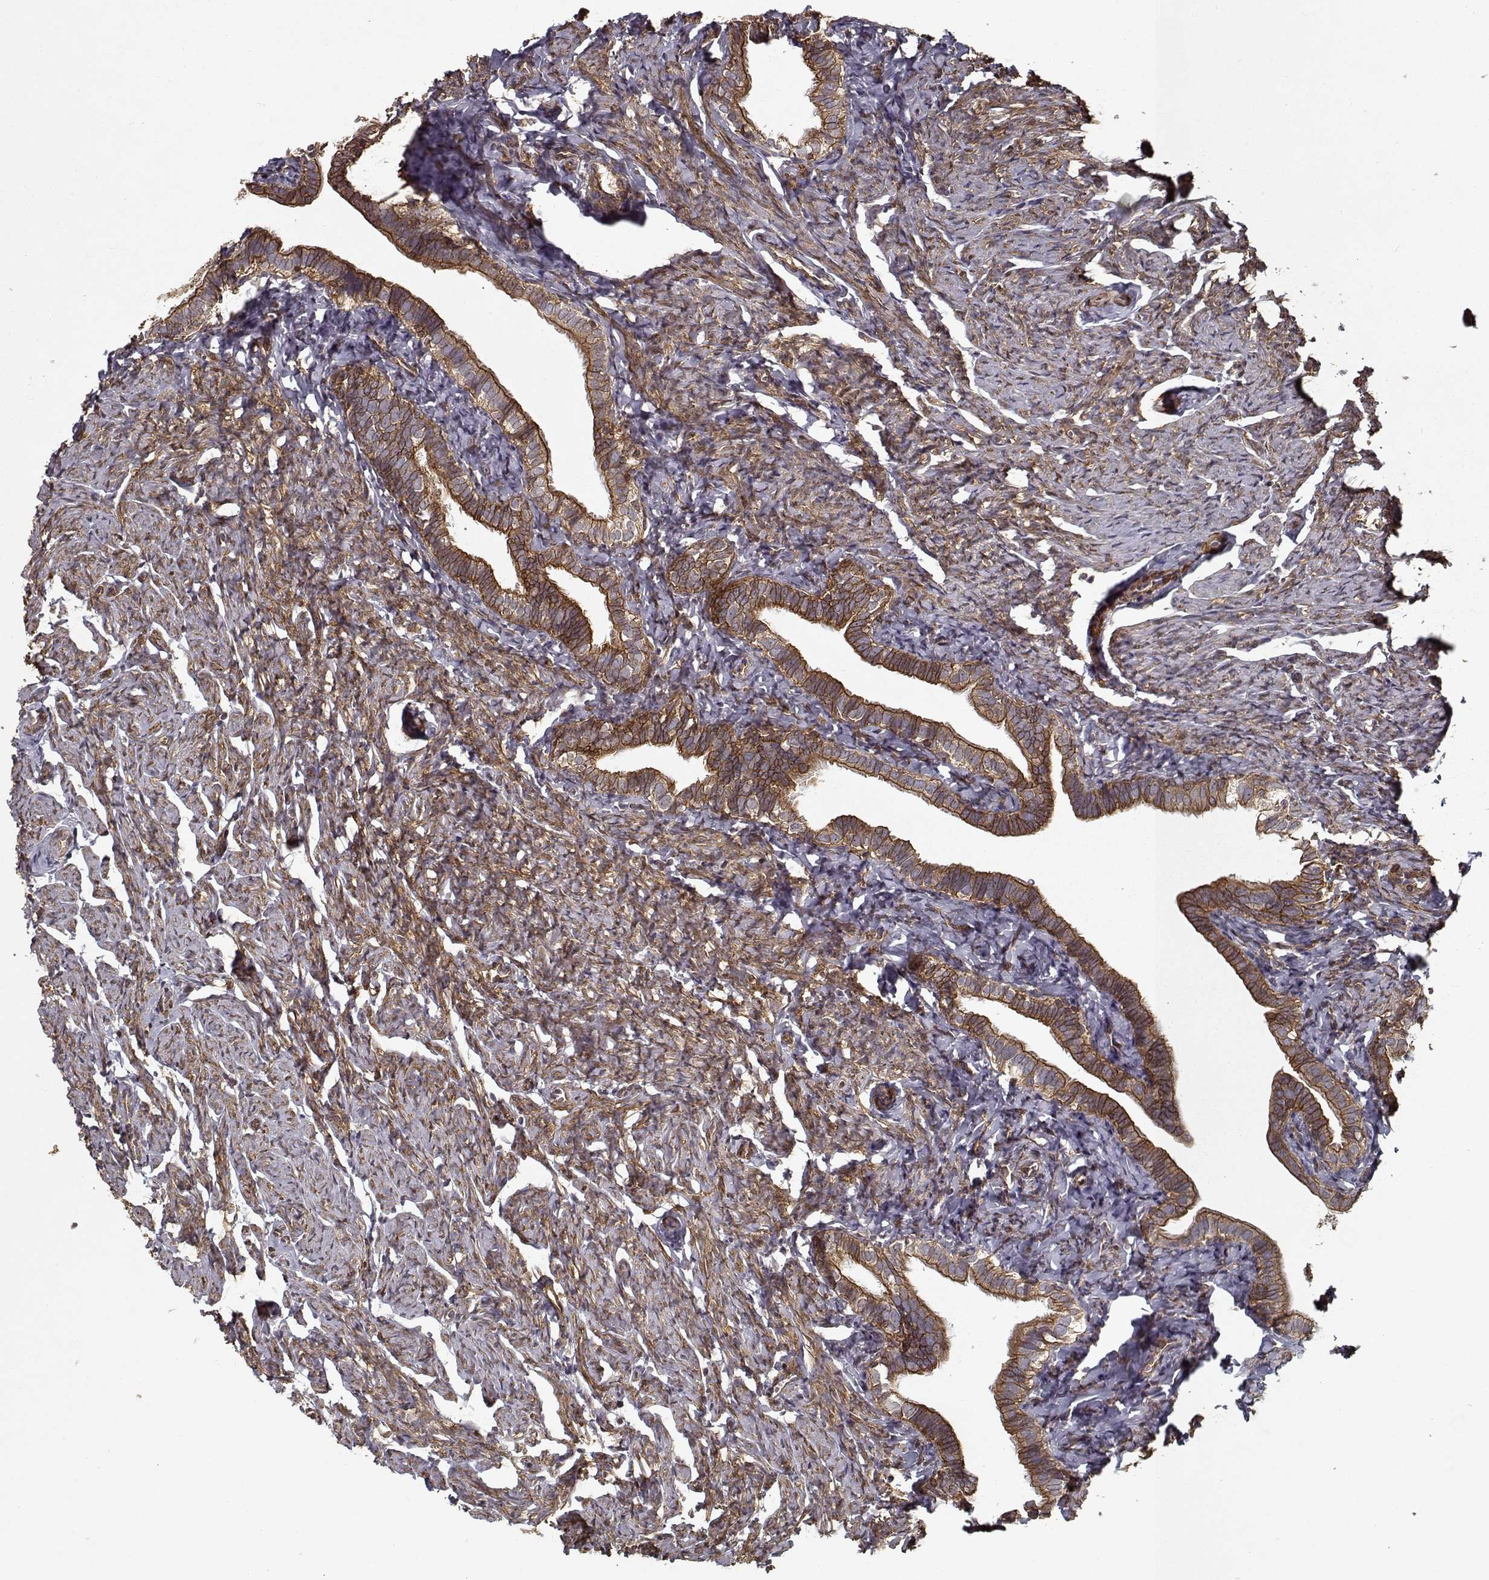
{"staining": {"intensity": "strong", "quantity": ">75%", "location": "cytoplasmic/membranous"}, "tissue": "fallopian tube", "cell_type": "Glandular cells", "image_type": "normal", "snomed": [{"axis": "morphology", "description": "Normal tissue, NOS"}, {"axis": "topography", "description": "Fallopian tube"}], "caption": "Protein expression by IHC shows strong cytoplasmic/membranous positivity in about >75% of glandular cells in benign fallopian tube.", "gene": "PPP1R12A", "patient": {"sex": "female", "age": 41}}